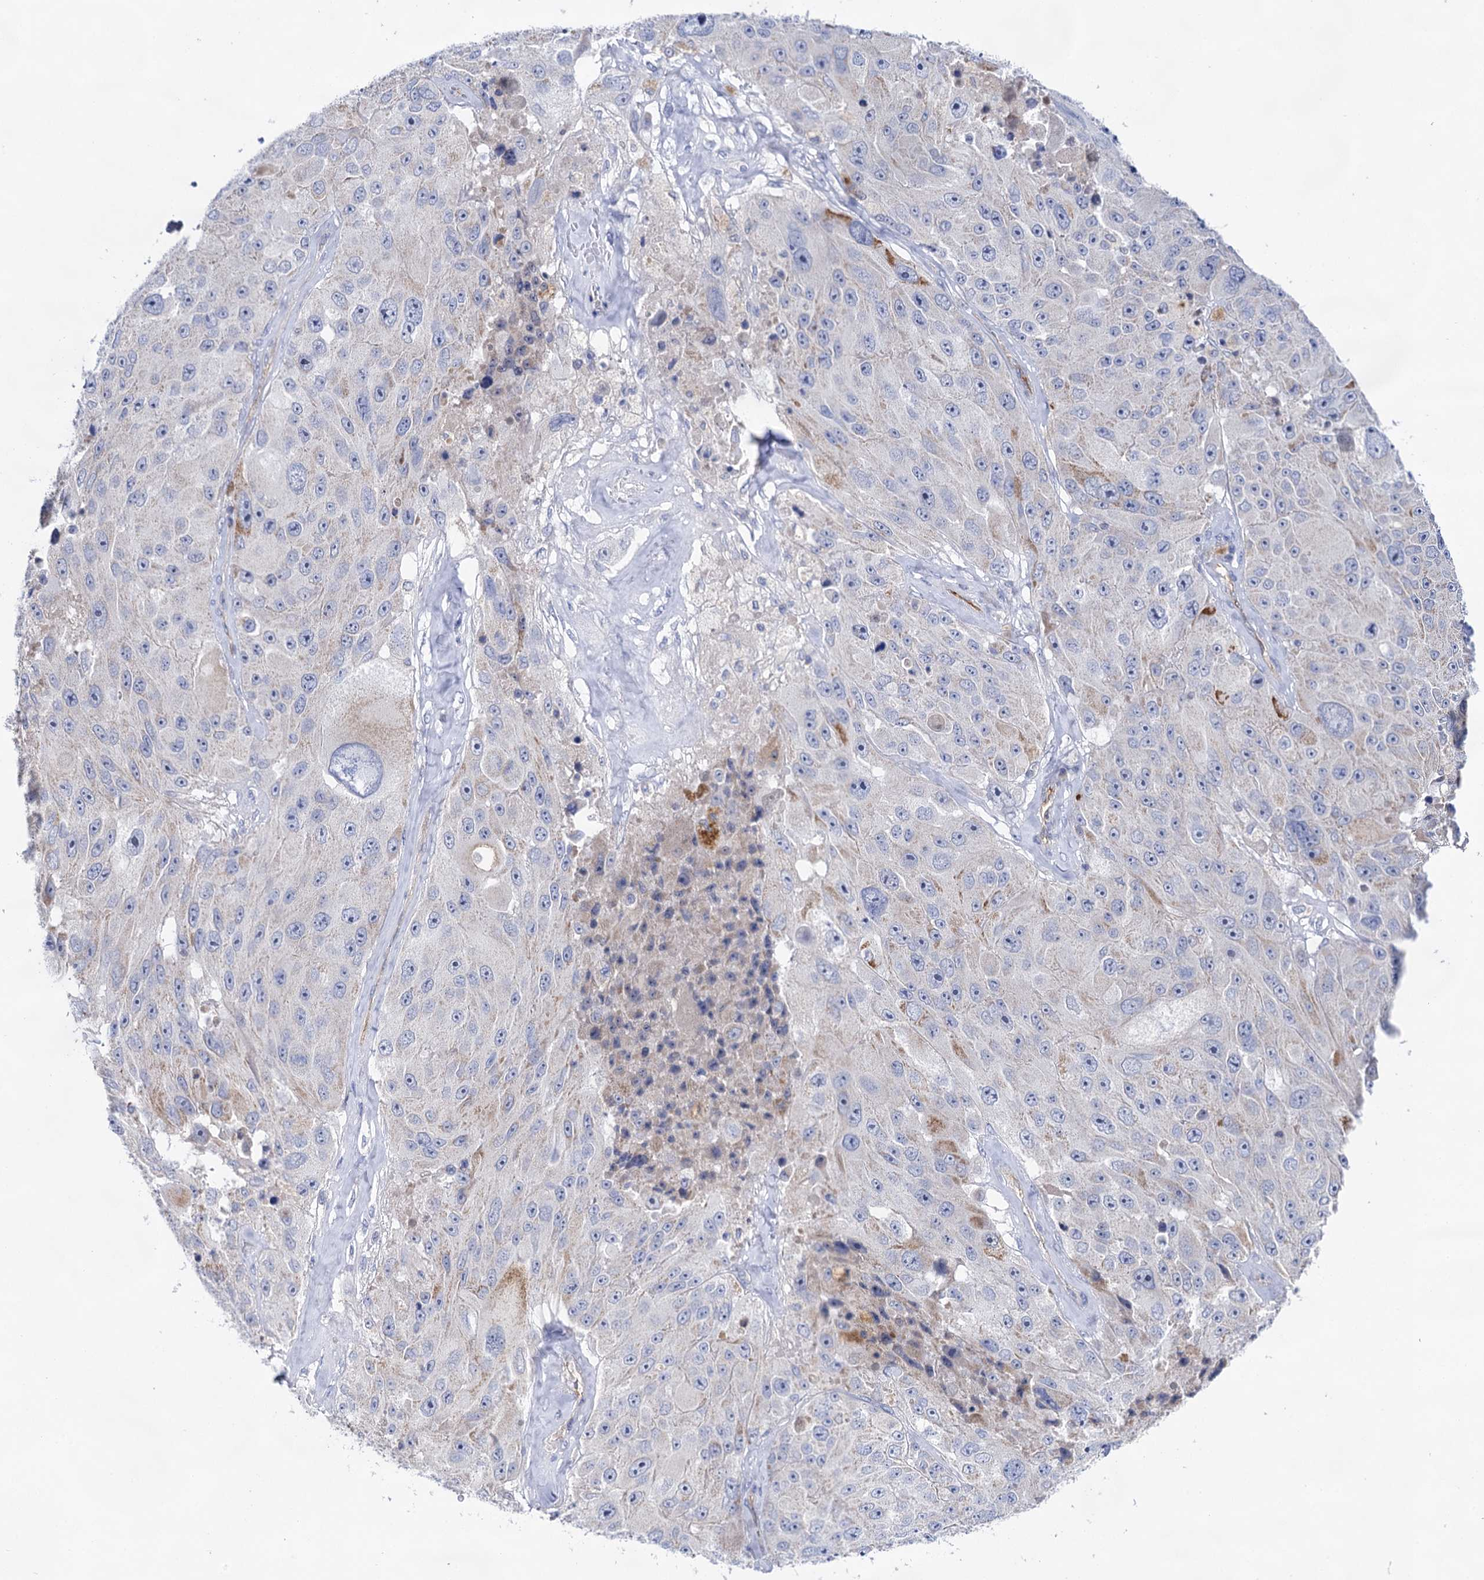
{"staining": {"intensity": "negative", "quantity": "none", "location": "none"}, "tissue": "melanoma", "cell_type": "Tumor cells", "image_type": "cancer", "snomed": [{"axis": "morphology", "description": "Malignant melanoma, Metastatic site"}, {"axis": "topography", "description": "Lymph node"}], "caption": "A high-resolution micrograph shows immunohistochemistry staining of melanoma, which demonstrates no significant positivity in tumor cells.", "gene": "ABLIM1", "patient": {"sex": "male", "age": 62}}